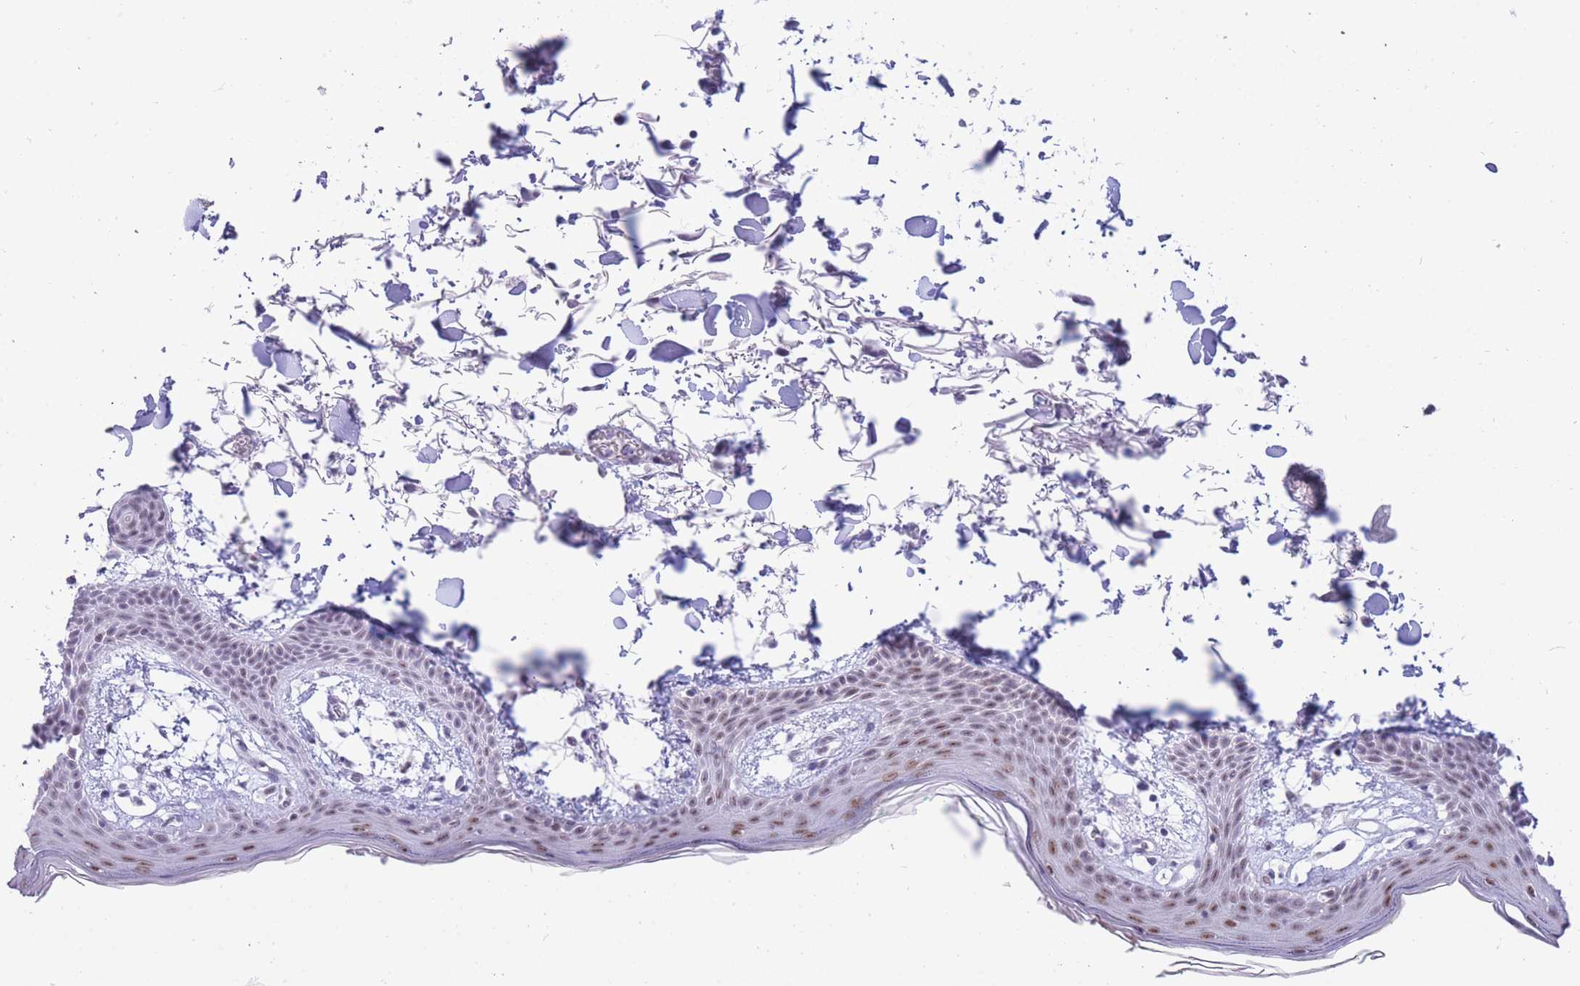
{"staining": {"intensity": "negative", "quantity": "none", "location": "none"}, "tissue": "skin", "cell_type": "Fibroblasts", "image_type": "normal", "snomed": [{"axis": "morphology", "description": "Normal tissue, NOS"}, {"axis": "topography", "description": "Skin"}], "caption": "IHC of benign human skin shows no positivity in fibroblasts.", "gene": "CYP2B6", "patient": {"sex": "male", "age": 79}}